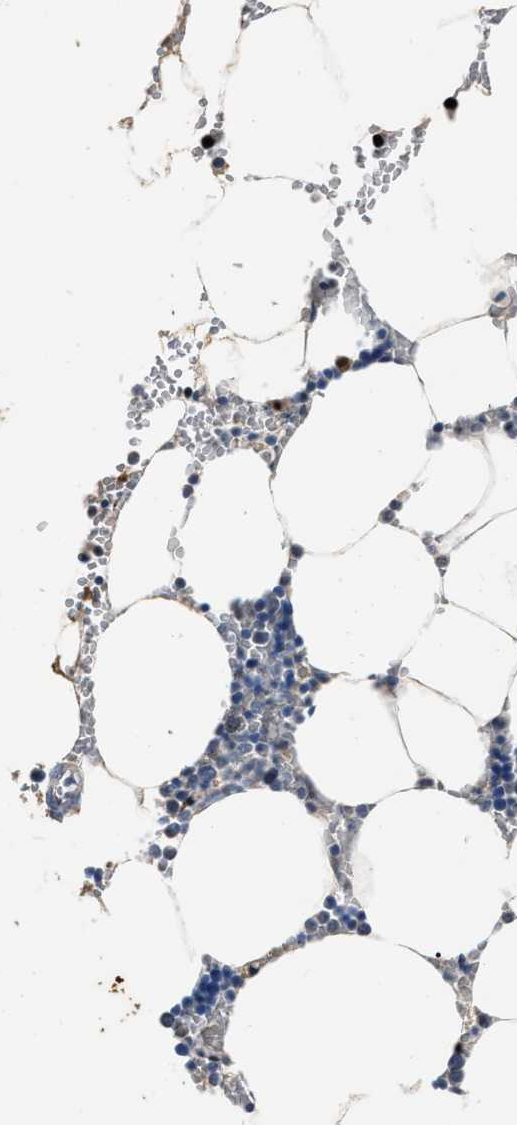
{"staining": {"intensity": "moderate", "quantity": "<25%", "location": "nuclear"}, "tissue": "bone marrow", "cell_type": "Hematopoietic cells", "image_type": "normal", "snomed": [{"axis": "morphology", "description": "Normal tissue, NOS"}, {"axis": "topography", "description": "Bone marrow"}], "caption": "Bone marrow stained with IHC demonstrates moderate nuclear positivity in about <25% of hematopoietic cells.", "gene": "NSUN5", "patient": {"sex": "male", "age": 70}}